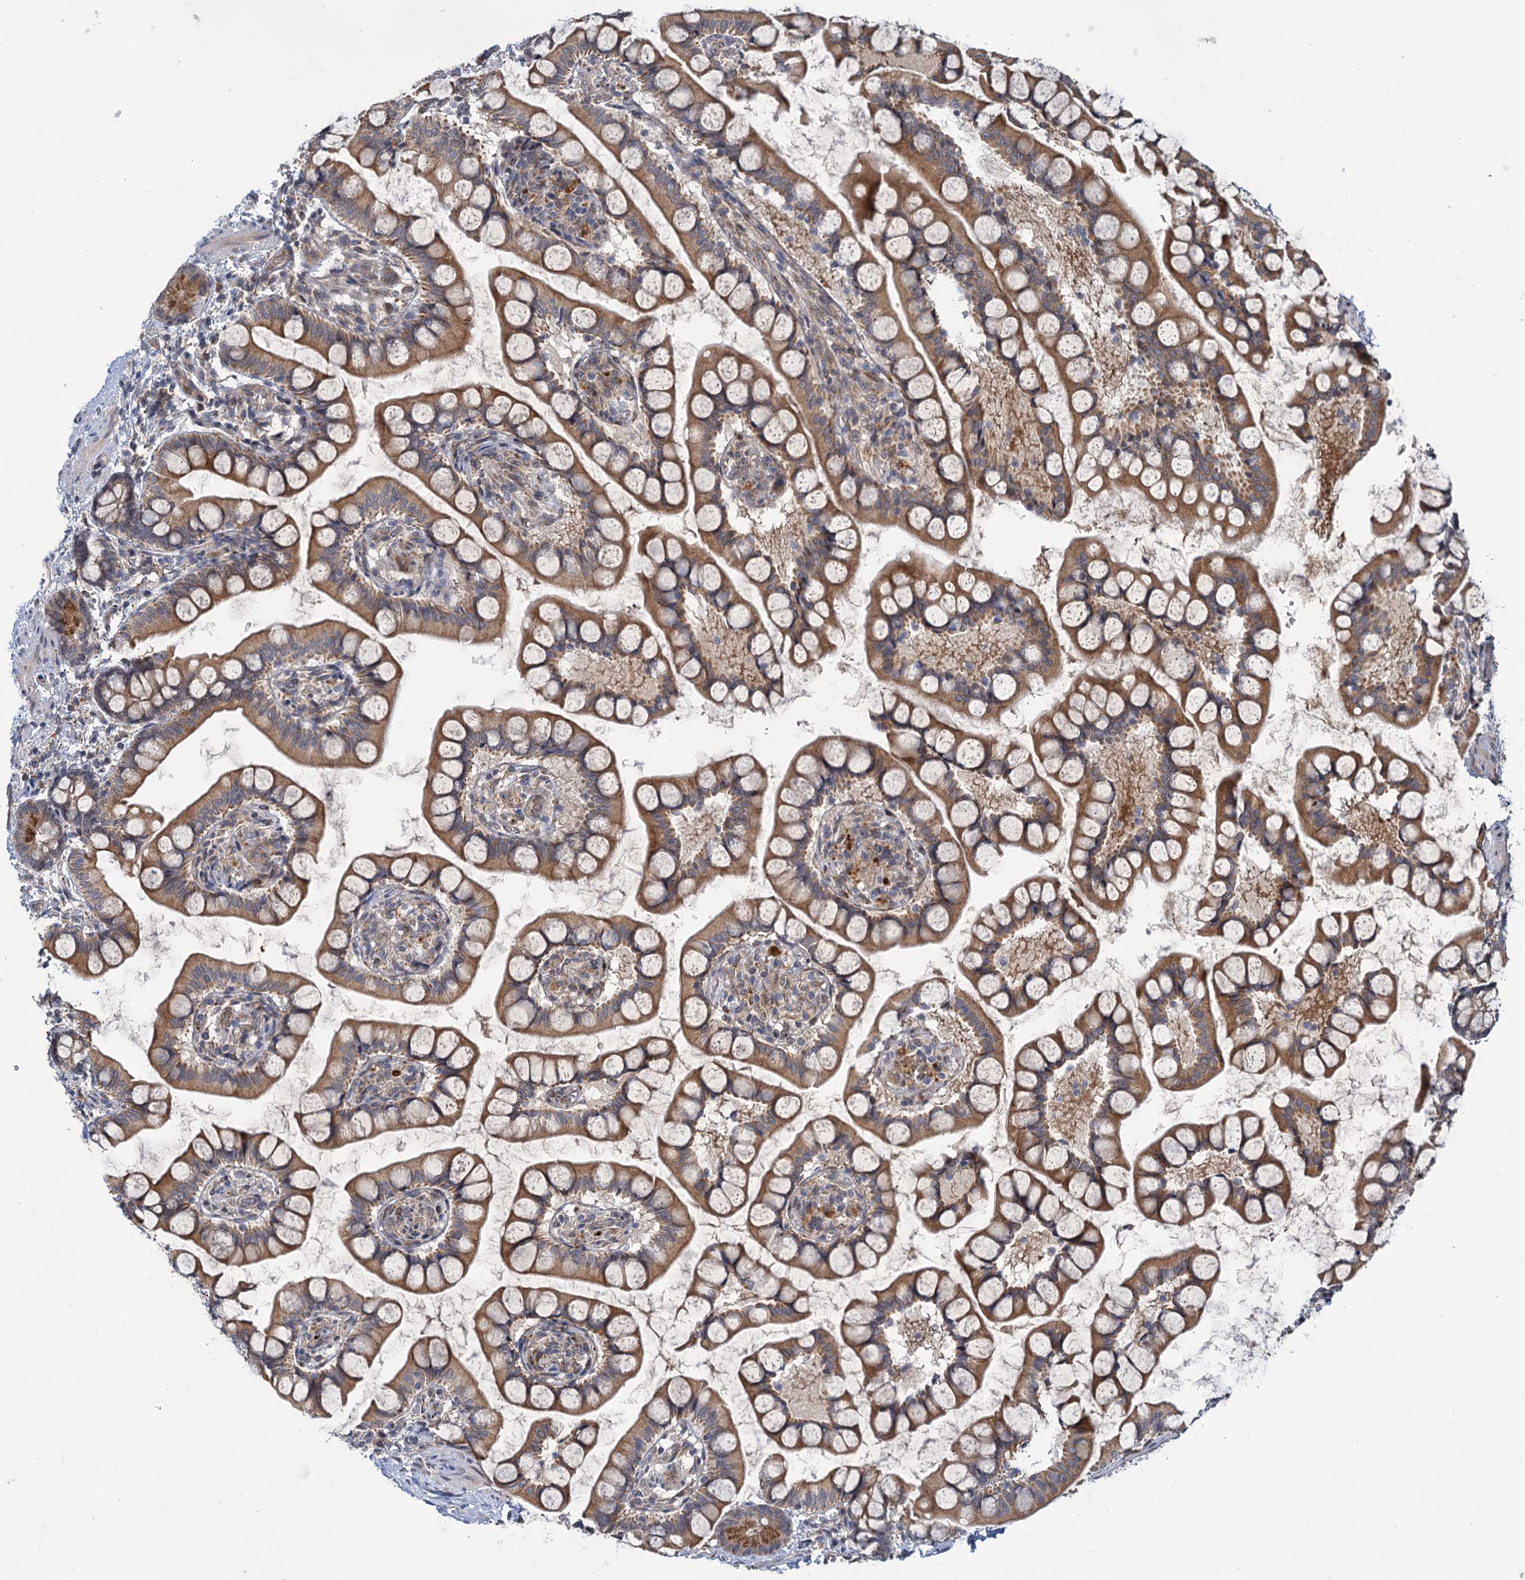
{"staining": {"intensity": "strong", "quantity": ">75%", "location": "cytoplasmic/membranous"}, "tissue": "small intestine", "cell_type": "Glandular cells", "image_type": "normal", "snomed": [{"axis": "morphology", "description": "Normal tissue, NOS"}, {"axis": "topography", "description": "Small intestine"}], "caption": "IHC of benign small intestine demonstrates high levels of strong cytoplasmic/membranous positivity in approximately >75% of glandular cells.", "gene": "APBA2", "patient": {"sex": "male", "age": 52}}